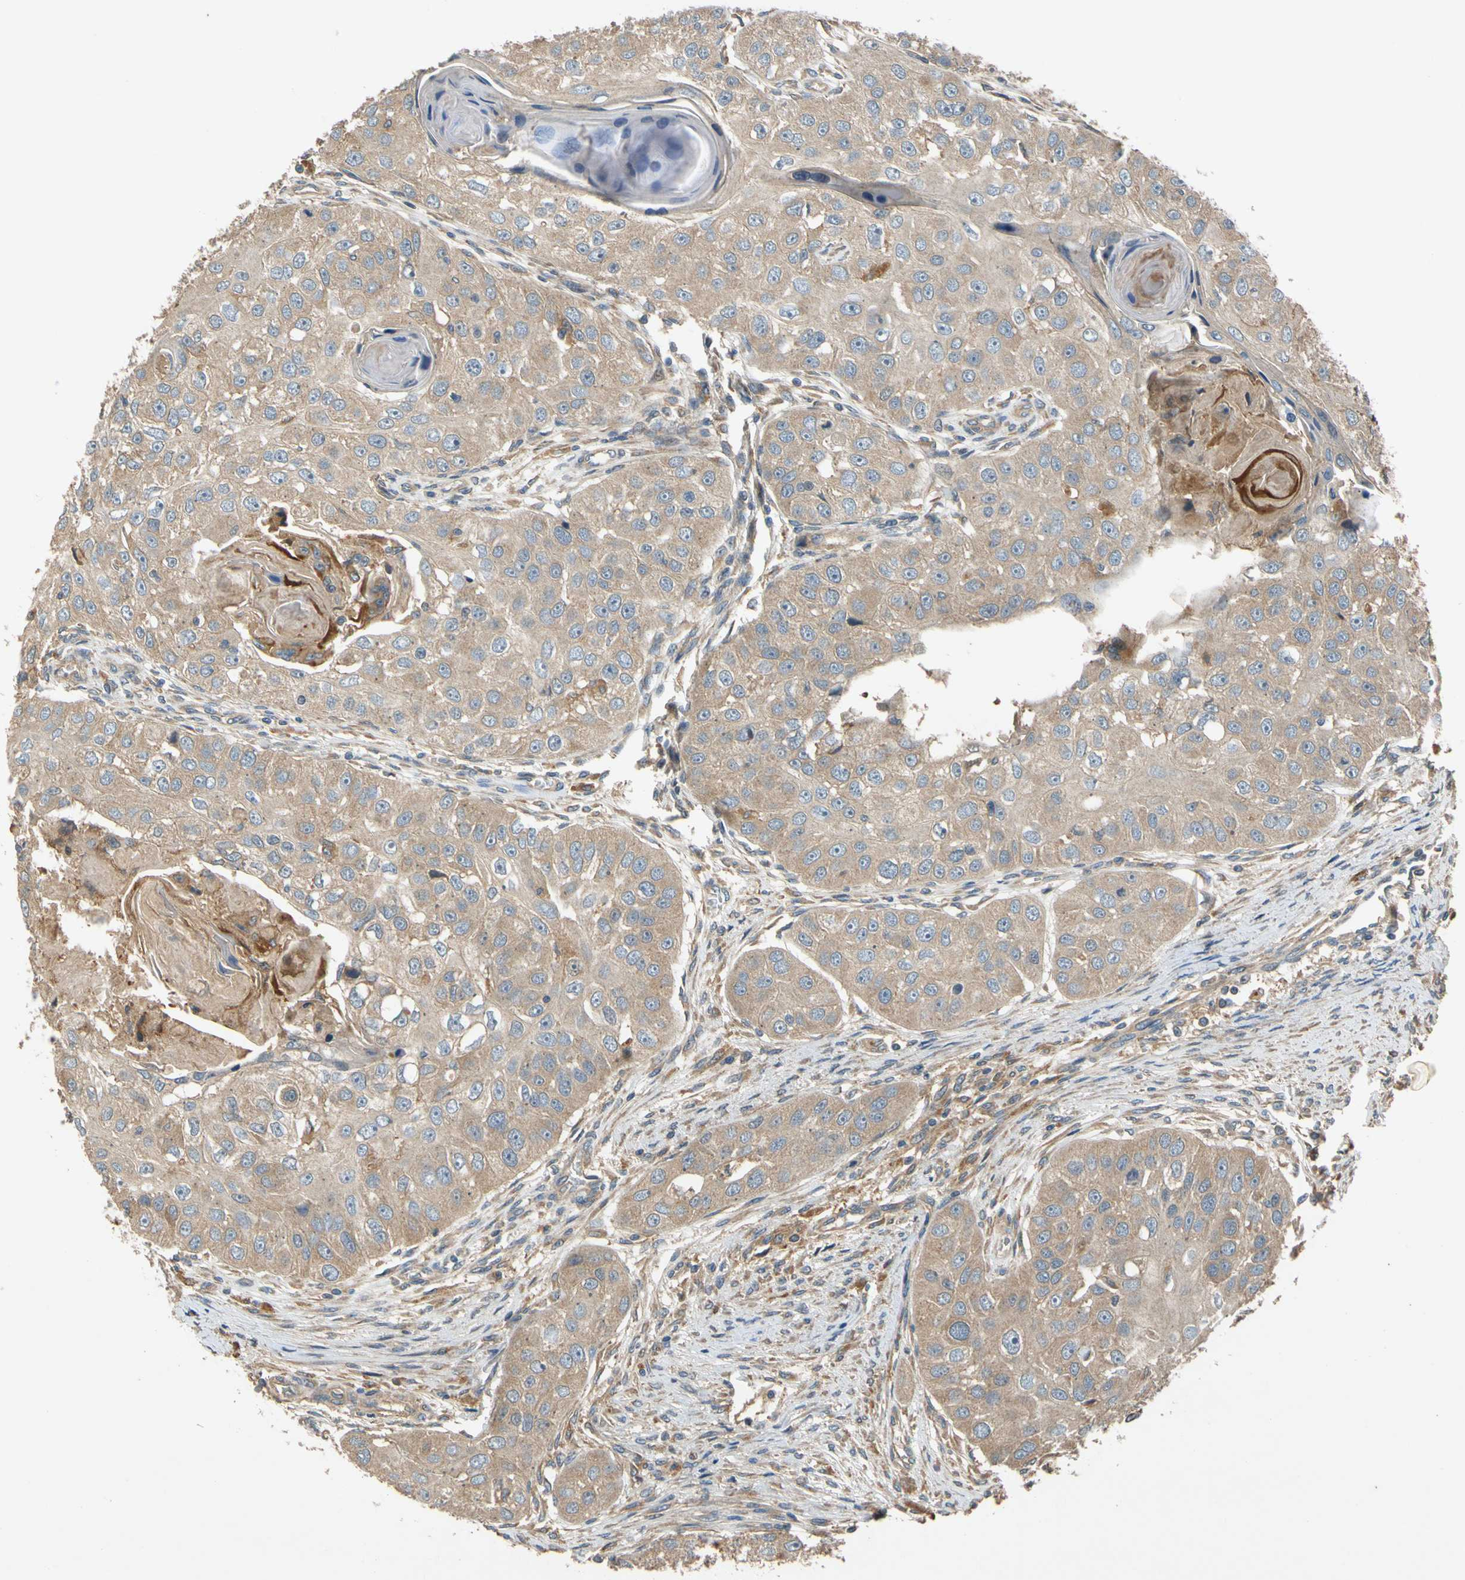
{"staining": {"intensity": "moderate", "quantity": ">75%", "location": "cytoplasmic/membranous"}, "tissue": "head and neck cancer", "cell_type": "Tumor cells", "image_type": "cancer", "snomed": [{"axis": "morphology", "description": "Normal tissue, NOS"}, {"axis": "morphology", "description": "Squamous cell carcinoma, NOS"}, {"axis": "topography", "description": "Skeletal muscle"}, {"axis": "topography", "description": "Head-Neck"}], "caption": "This photomicrograph reveals immunohistochemistry (IHC) staining of human head and neck cancer, with medium moderate cytoplasmic/membranous expression in approximately >75% of tumor cells.", "gene": "USP46", "patient": {"sex": "male", "age": 51}}